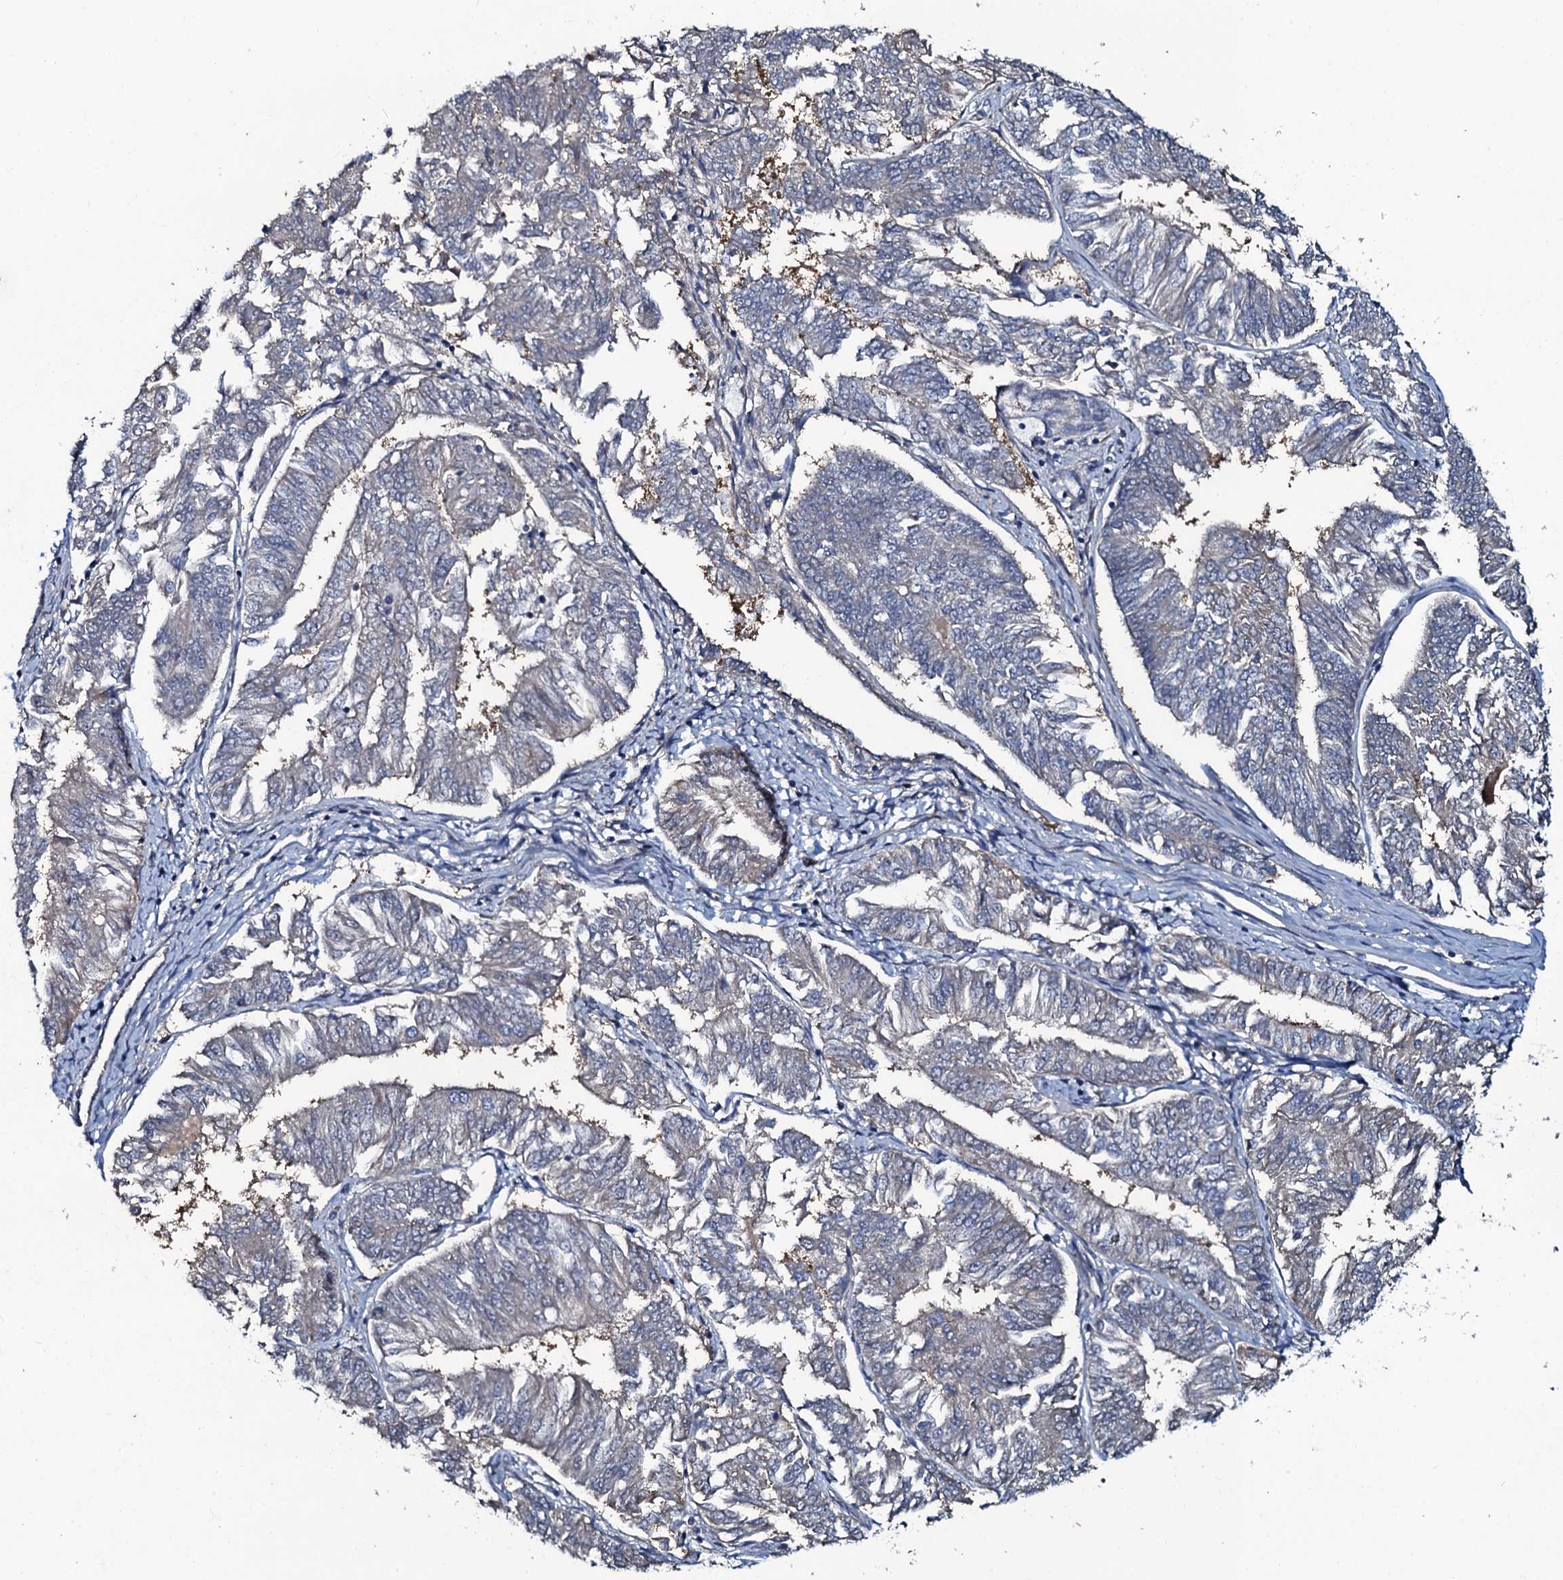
{"staining": {"intensity": "negative", "quantity": "none", "location": "none"}, "tissue": "endometrial cancer", "cell_type": "Tumor cells", "image_type": "cancer", "snomed": [{"axis": "morphology", "description": "Adenocarcinoma, NOS"}, {"axis": "topography", "description": "Endometrium"}], "caption": "Protein analysis of endometrial cancer exhibits no significant staining in tumor cells. Brightfield microscopy of IHC stained with DAB (brown) and hematoxylin (blue), captured at high magnification.", "gene": "USPL1", "patient": {"sex": "female", "age": 58}}